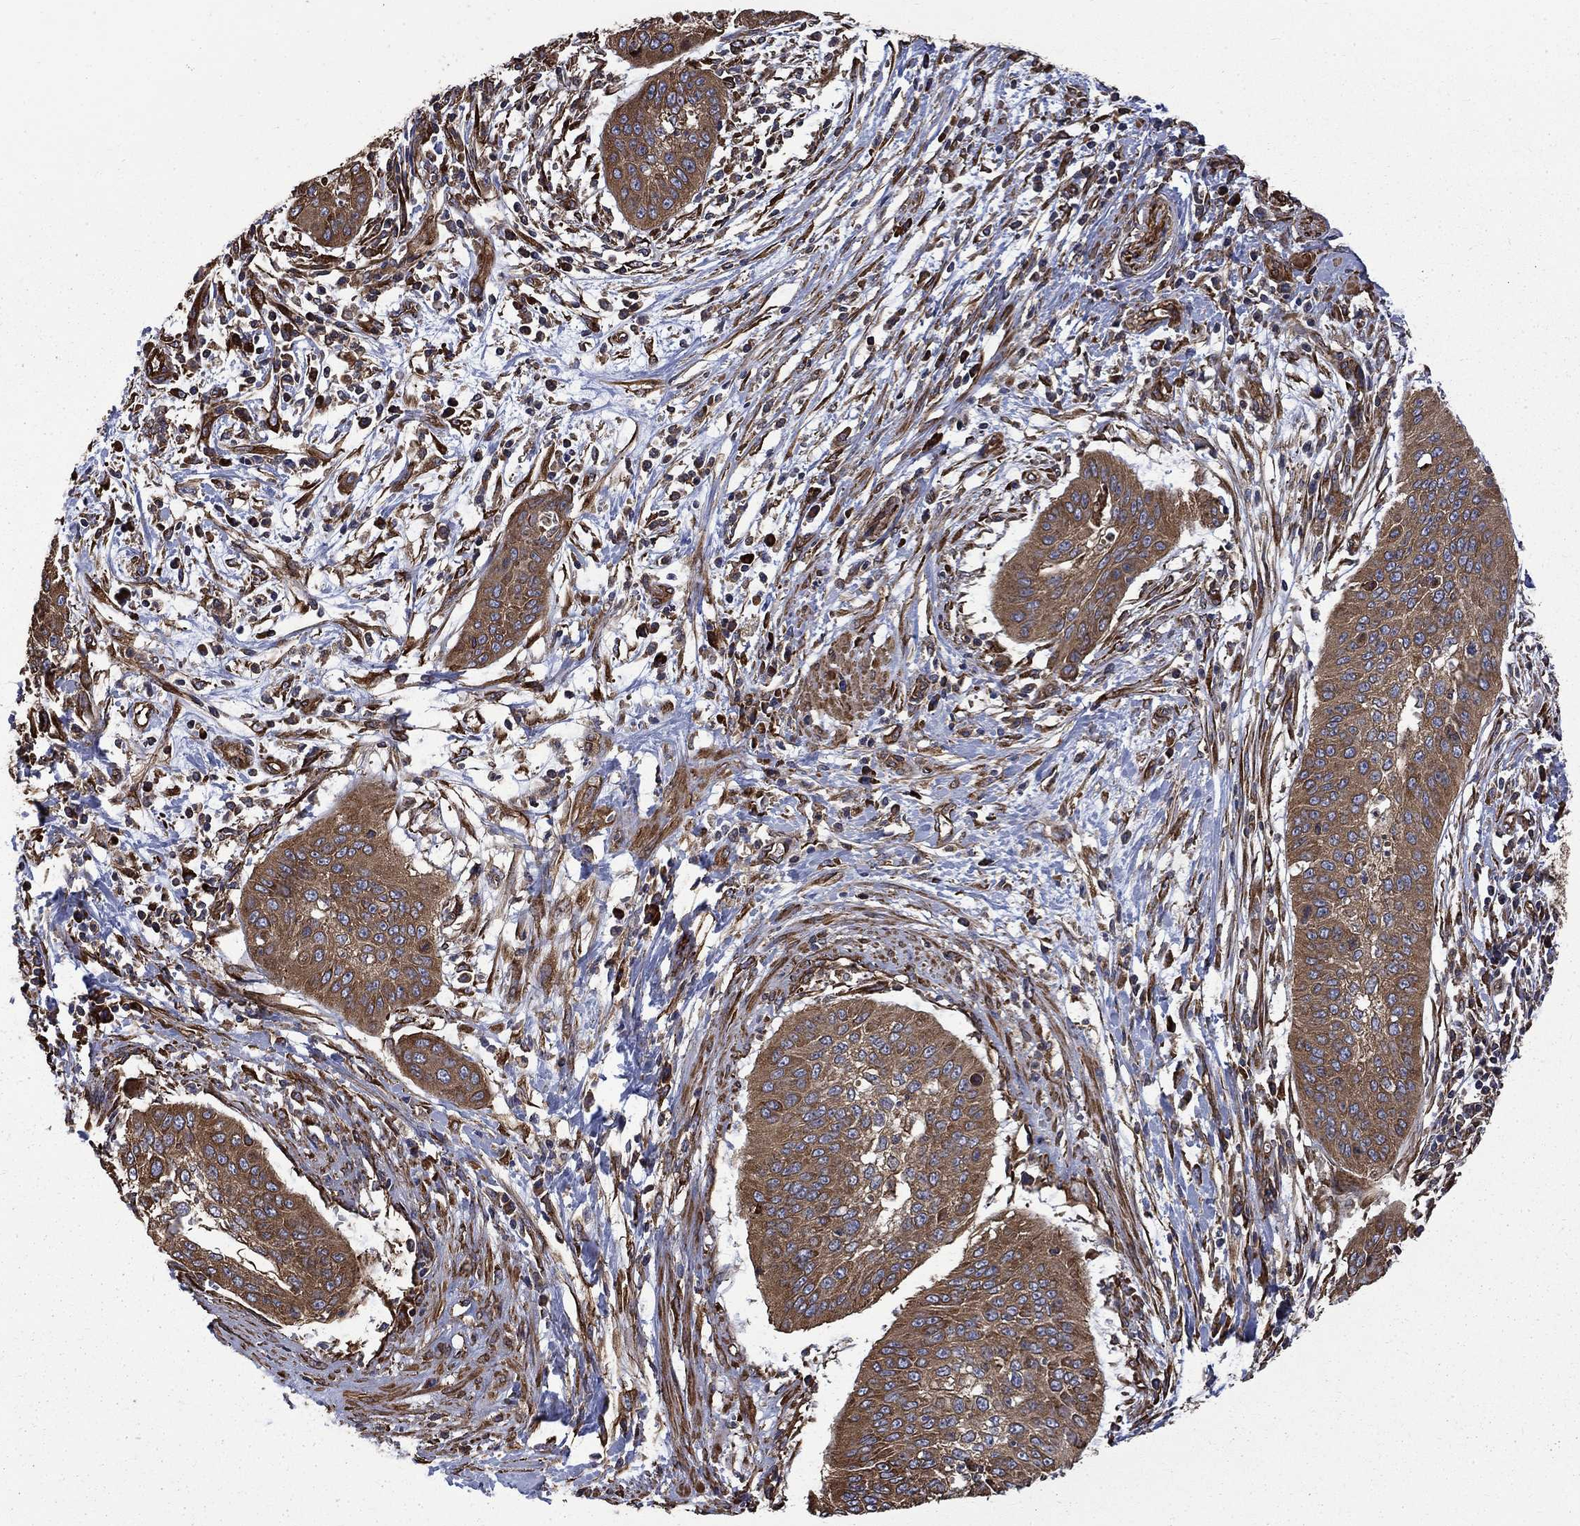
{"staining": {"intensity": "moderate", "quantity": ">75%", "location": "cytoplasmic/membranous"}, "tissue": "cervical cancer", "cell_type": "Tumor cells", "image_type": "cancer", "snomed": [{"axis": "morphology", "description": "Squamous cell carcinoma, NOS"}, {"axis": "topography", "description": "Cervix"}], "caption": "Human cervical cancer stained with a protein marker displays moderate staining in tumor cells.", "gene": "CUTC", "patient": {"sex": "female", "age": 39}}